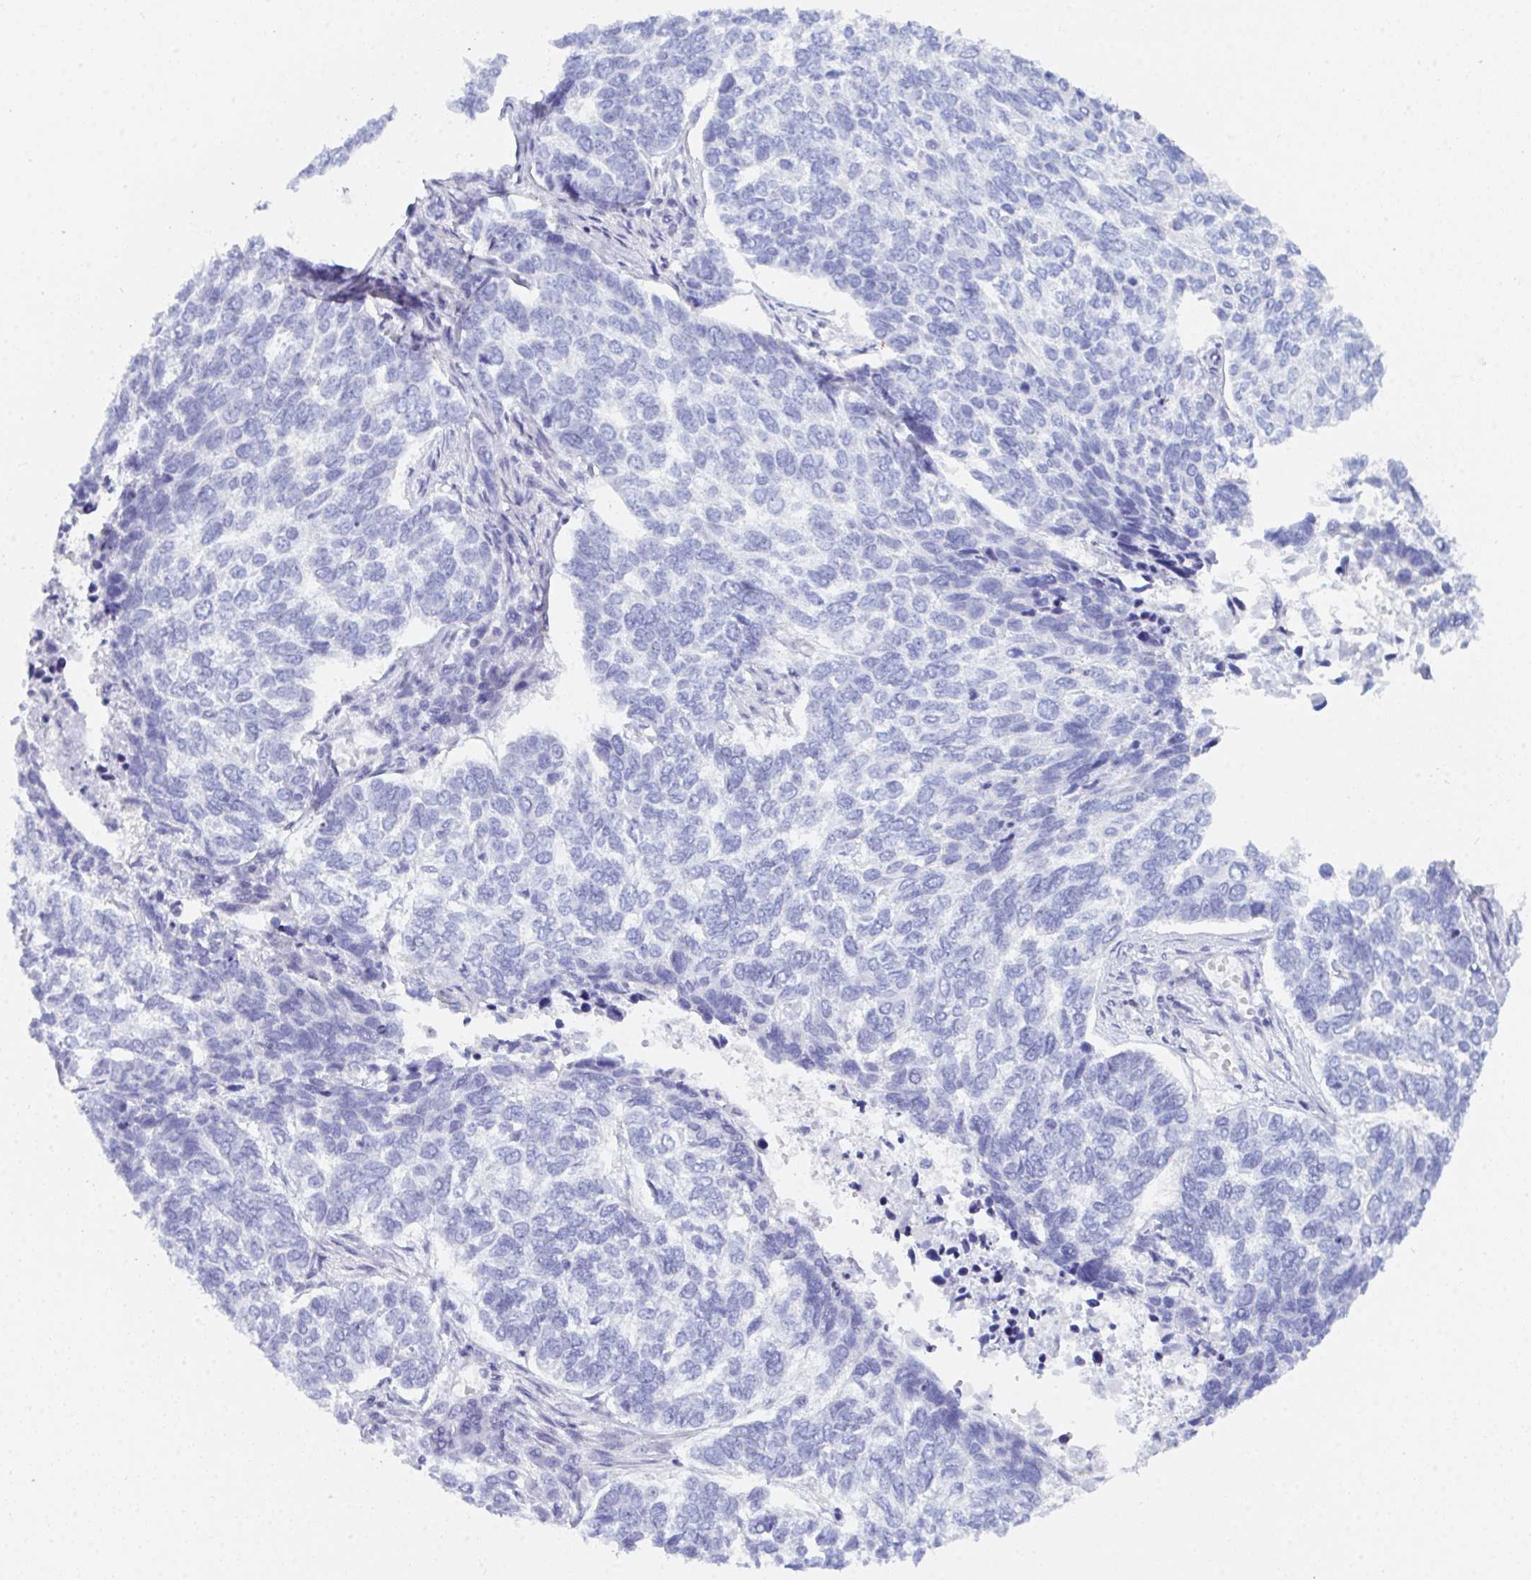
{"staining": {"intensity": "negative", "quantity": "none", "location": "none"}, "tissue": "skin cancer", "cell_type": "Tumor cells", "image_type": "cancer", "snomed": [{"axis": "morphology", "description": "Basal cell carcinoma"}, {"axis": "topography", "description": "Skin"}], "caption": "Immunohistochemical staining of skin basal cell carcinoma displays no significant expression in tumor cells.", "gene": "CEP170B", "patient": {"sex": "female", "age": 65}}